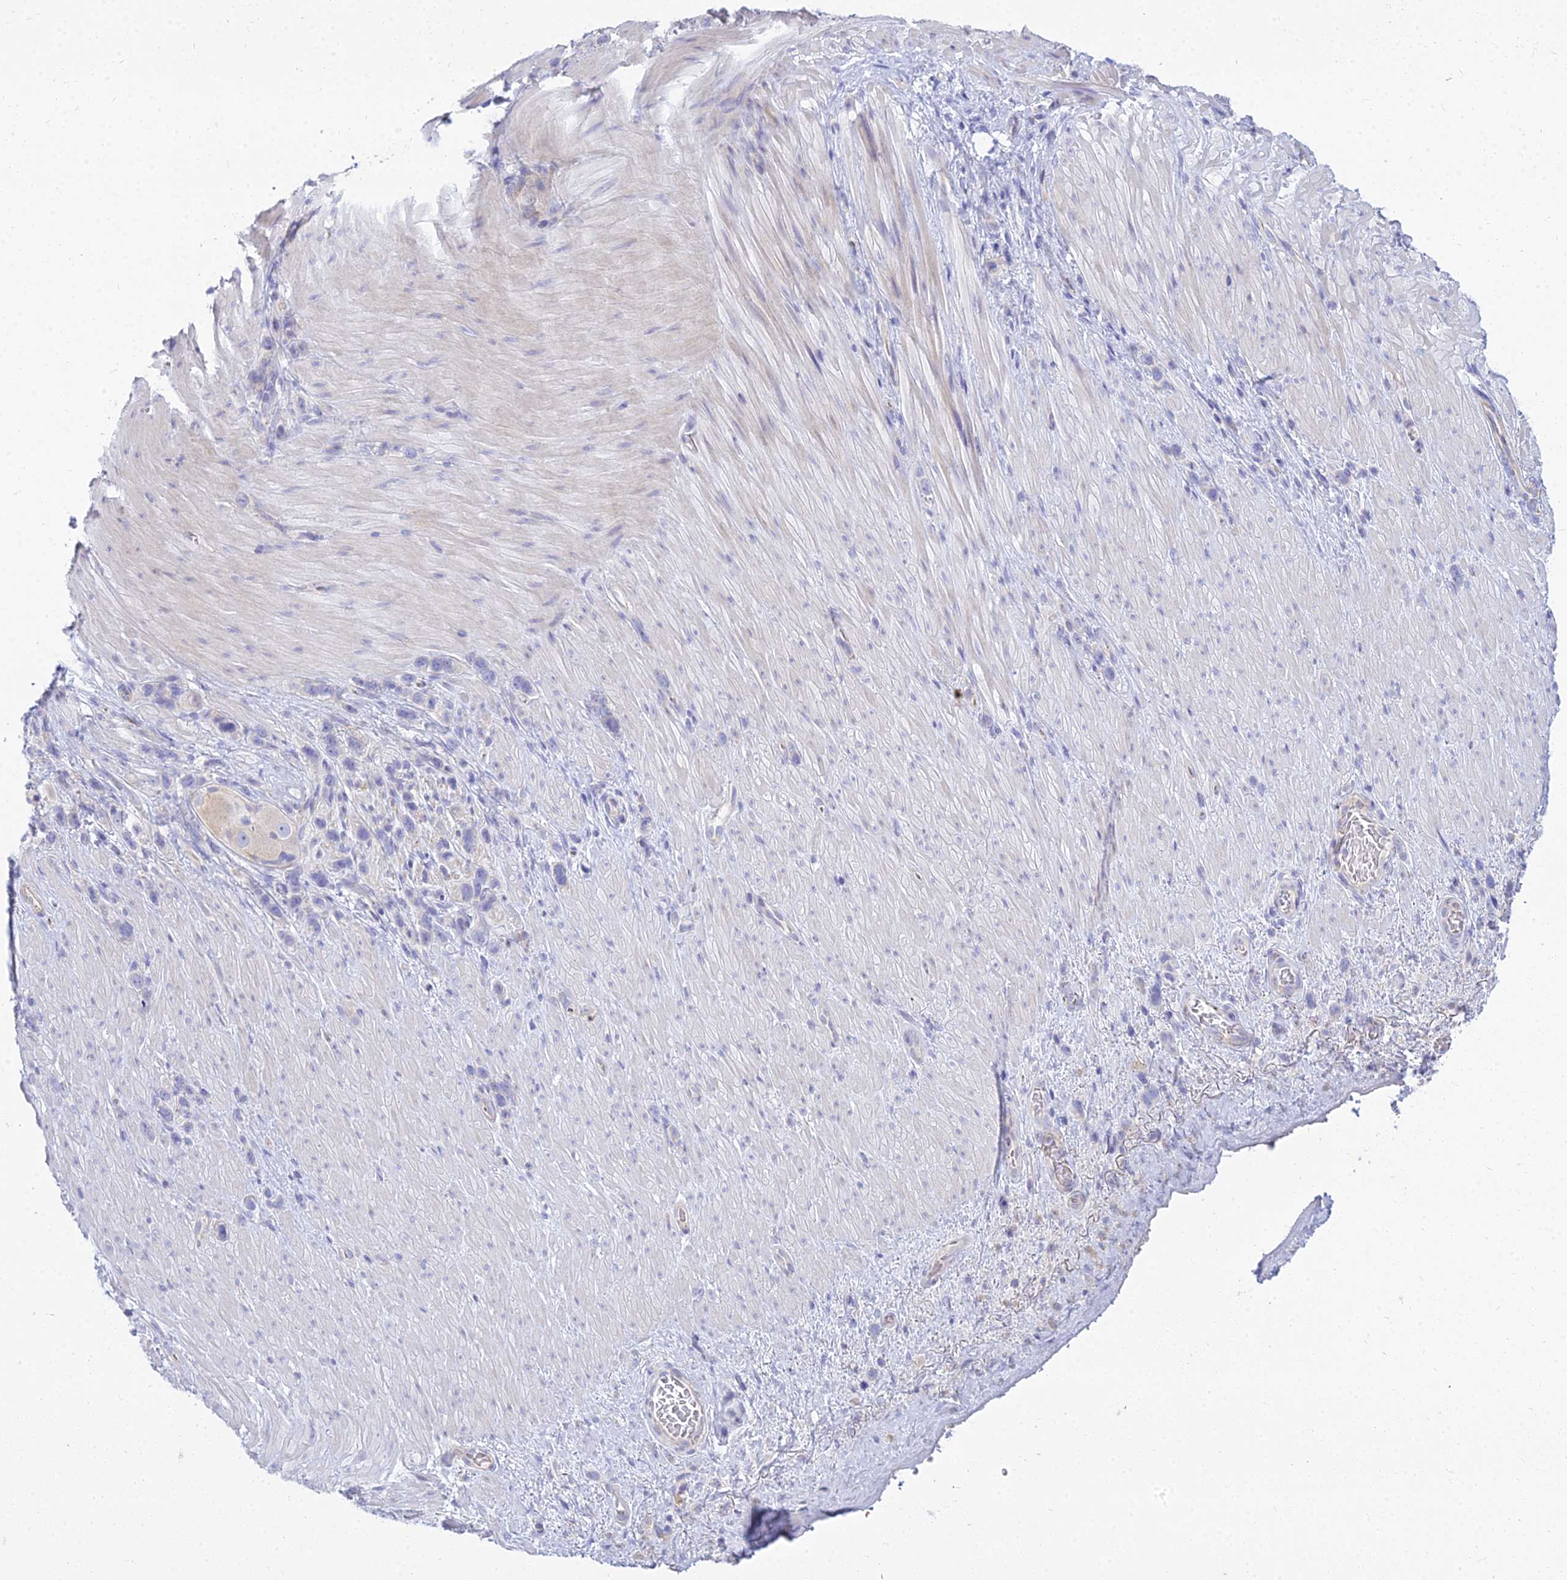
{"staining": {"intensity": "negative", "quantity": "none", "location": "none"}, "tissue": "stomach cancer", "cell_type": "Tumor cells", "image_type": "cancer", "snomed": [{"axis": "morphology", "description": "Adenocarcinoma, NOS"}, {"axis": "topography", "description": "Stomach"}], "caption": "The histopathology image demonstrates no staining of tumor cells in stomach cancer (adenocarcinoma).", "gene": "SMIM24", "patient": {"sex": "female", "age": 65}}